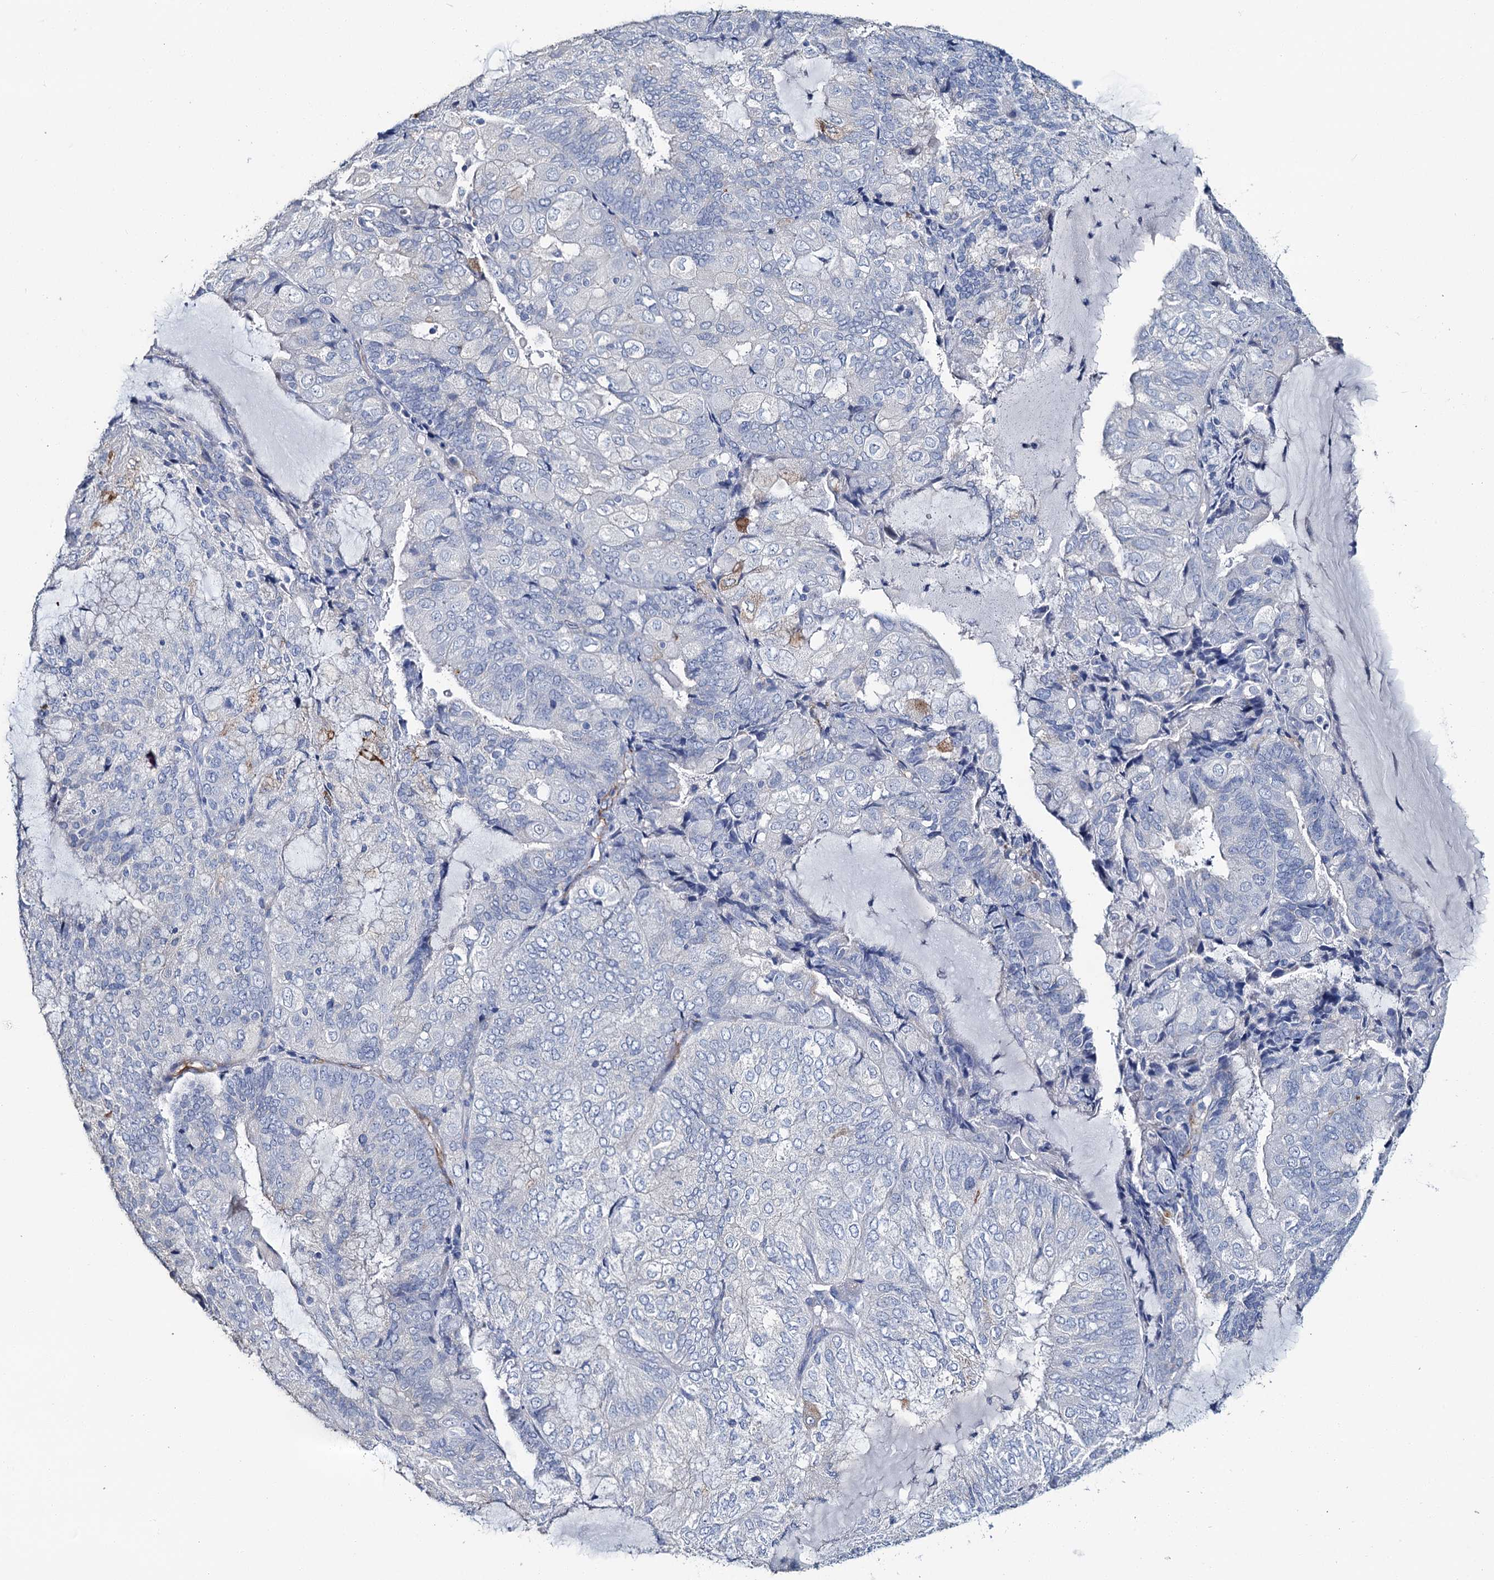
{"staining": {"intensity": "negative", "quantity": "none", "location": "none"}, "tissue": "endometrial cancer", "cell_type": "Tumor cells", "image_type": "cancer", "snomed": [{"axis": "morphology", "description": "Adenocarcinoma, NOS"}, {"axis": "topography", "description": "Endometrium"}], "caption": "A micrograph of endometrial cancer stained for a protein demonstrates no brown staining in tumor cells.", "gene": "SNCB", "patient": {"sex": "female", "age": 81}}